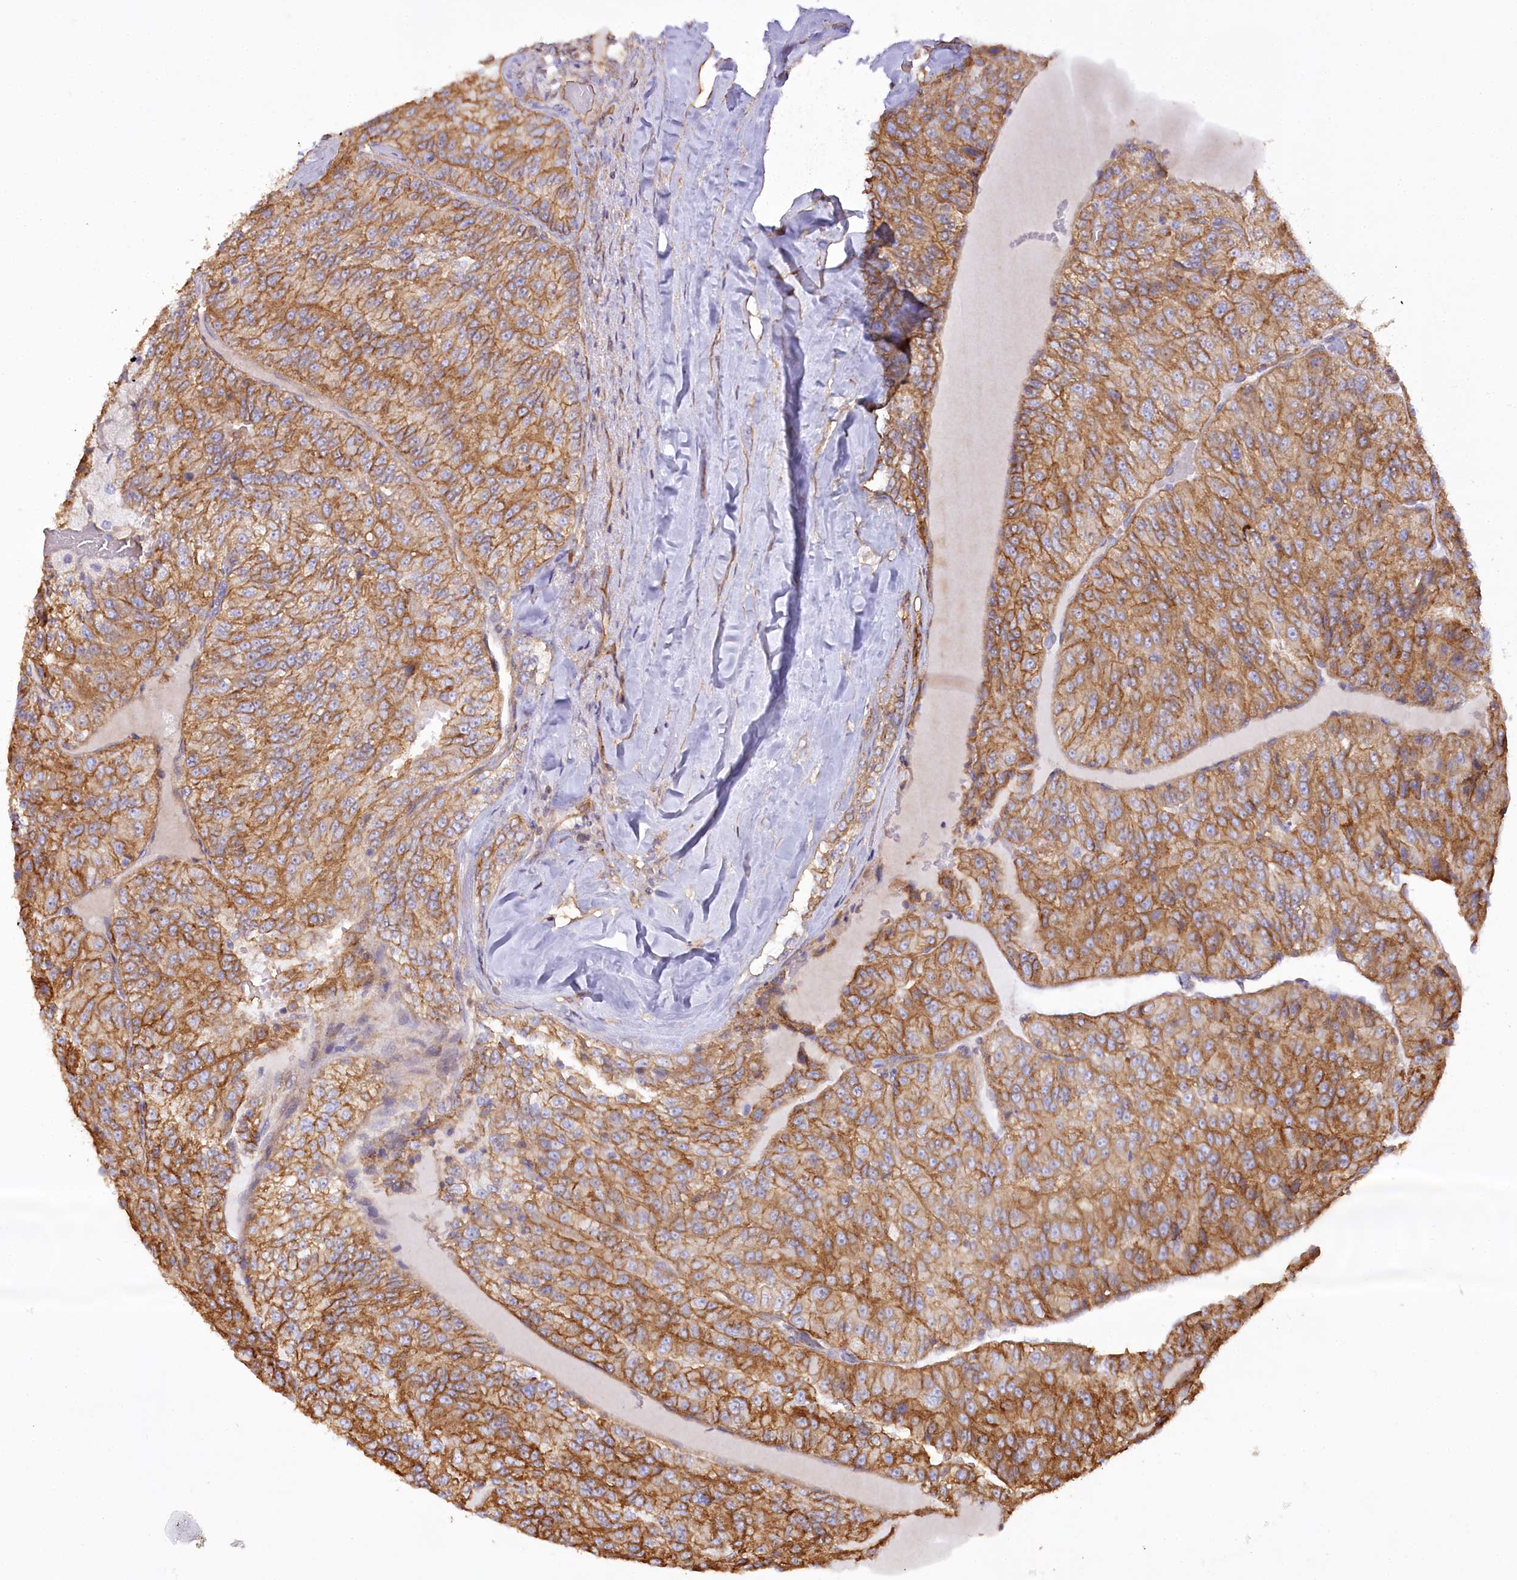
{"staining": {"intensity": "moderate", "quantity": ">75%", "location": "cytoplasmic/membranous"}, "tissue": "renal cancer", "cell_type": "Tumor cells", "image_type": "cancer", "snomed": [{"axis": "morphology", "description": "Adenocarcinoma, NOS"}, {"axis": "topography", "description": "Kidney"}], "caption": "A micrograph showing moderate cytoplasmic/membranous expression in about >75% of tumor cells in renal cancer, as visualized by brown immunohistochemical staining.", "gene": "SYNPO2", "patient": {"sex": "female", "age": 63}}